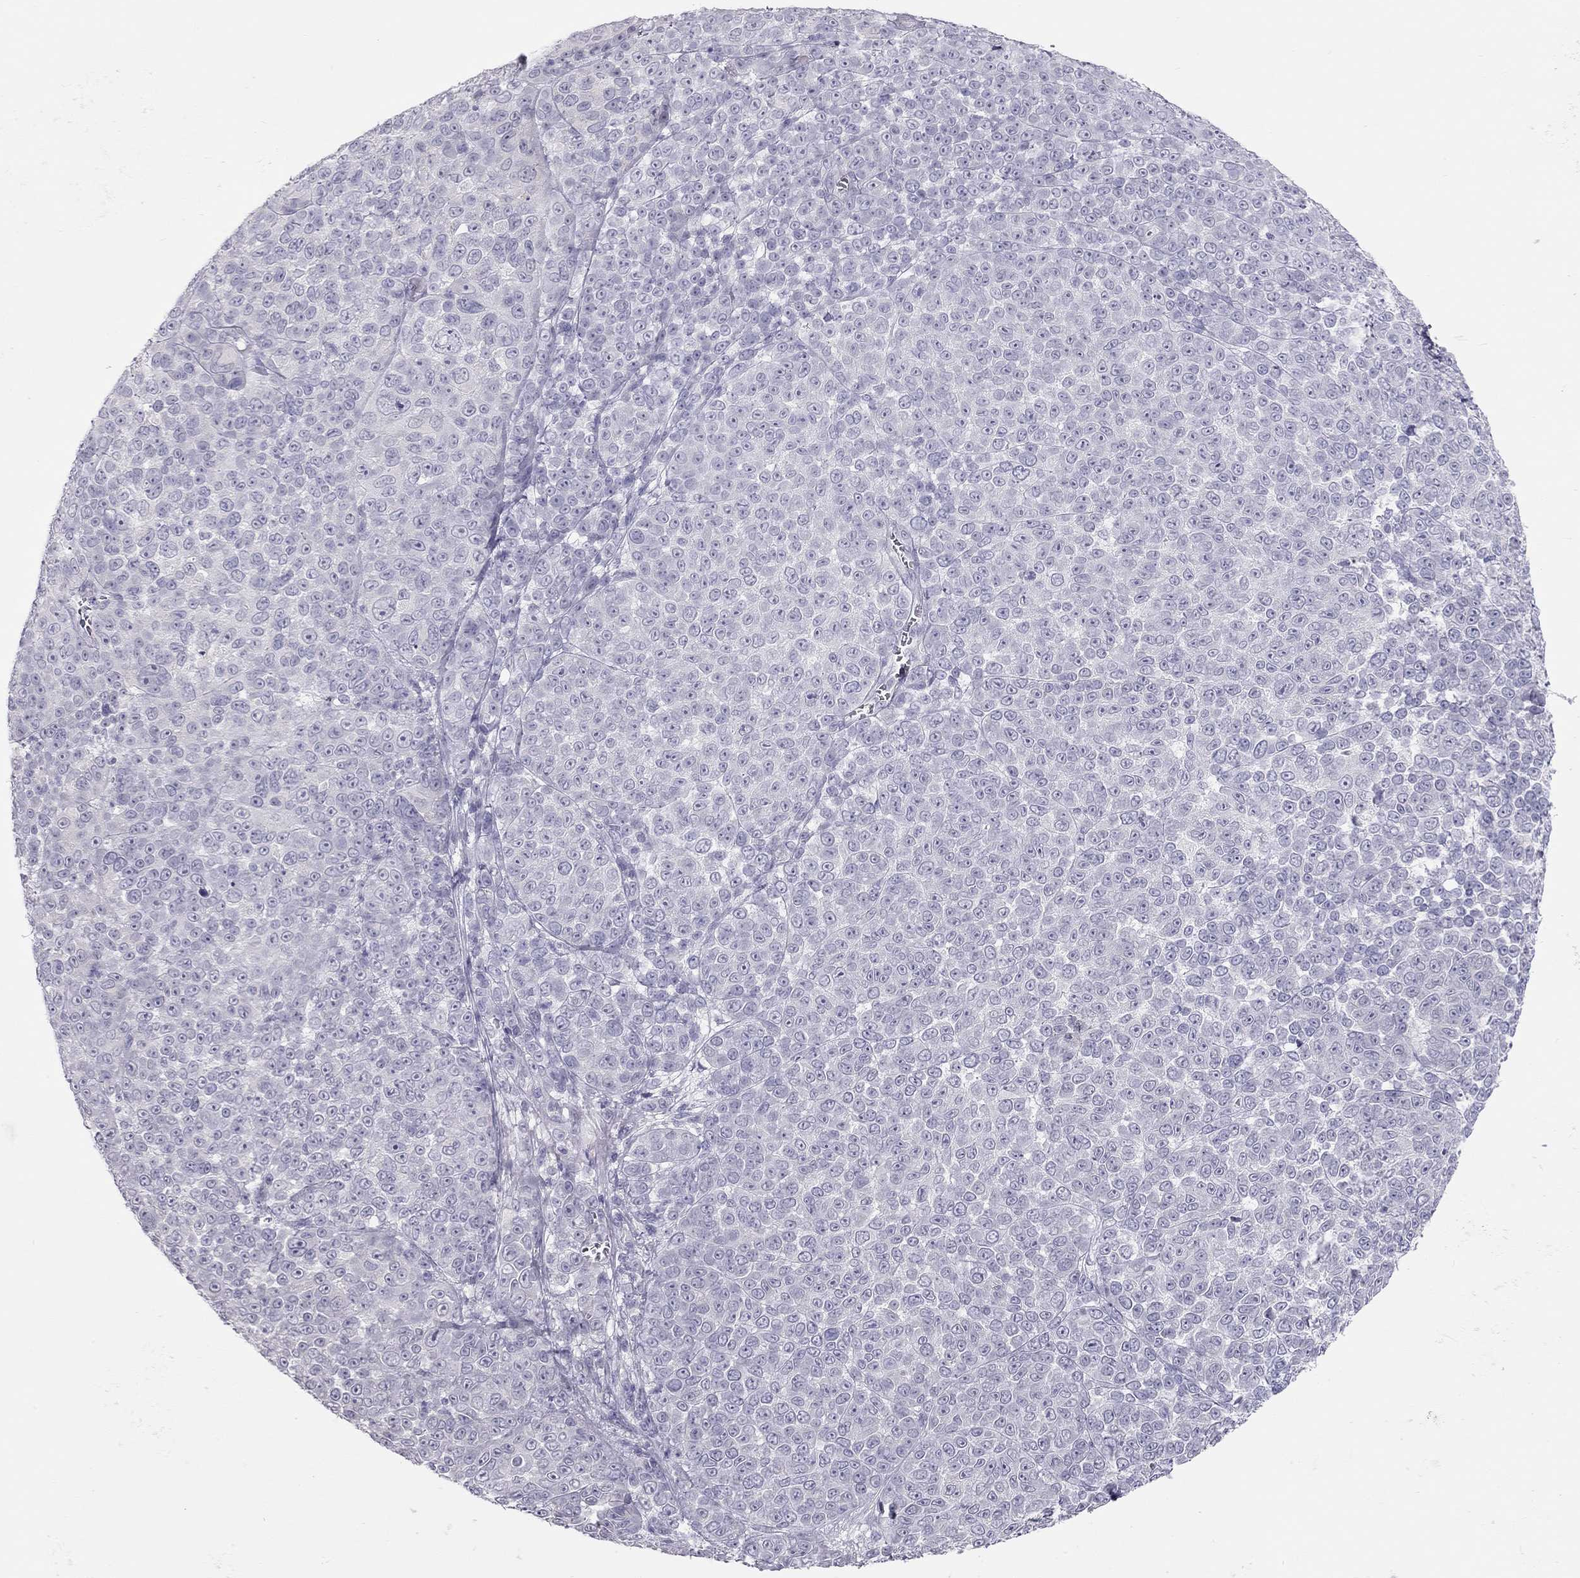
{"staining": {"intensity": "negative", "quantity": "none", "location": "none"}, "tissue": "melanoma", "cell_type": "Tumor cells", "image_type": "cancer", "snomed": [{"axis": "morphology", "description": "Malignant melanoma, NOS"}, {"axis": "topography", "description": "Skin"}], "caption": "Immunohistochemistry (IHC) image of neoplastic tissue: human melanoma stained with DAB shows no significant protein expression in tumor cells.", "gene": "SPATA12", "patient": {"sex": "female", "age": 95}}